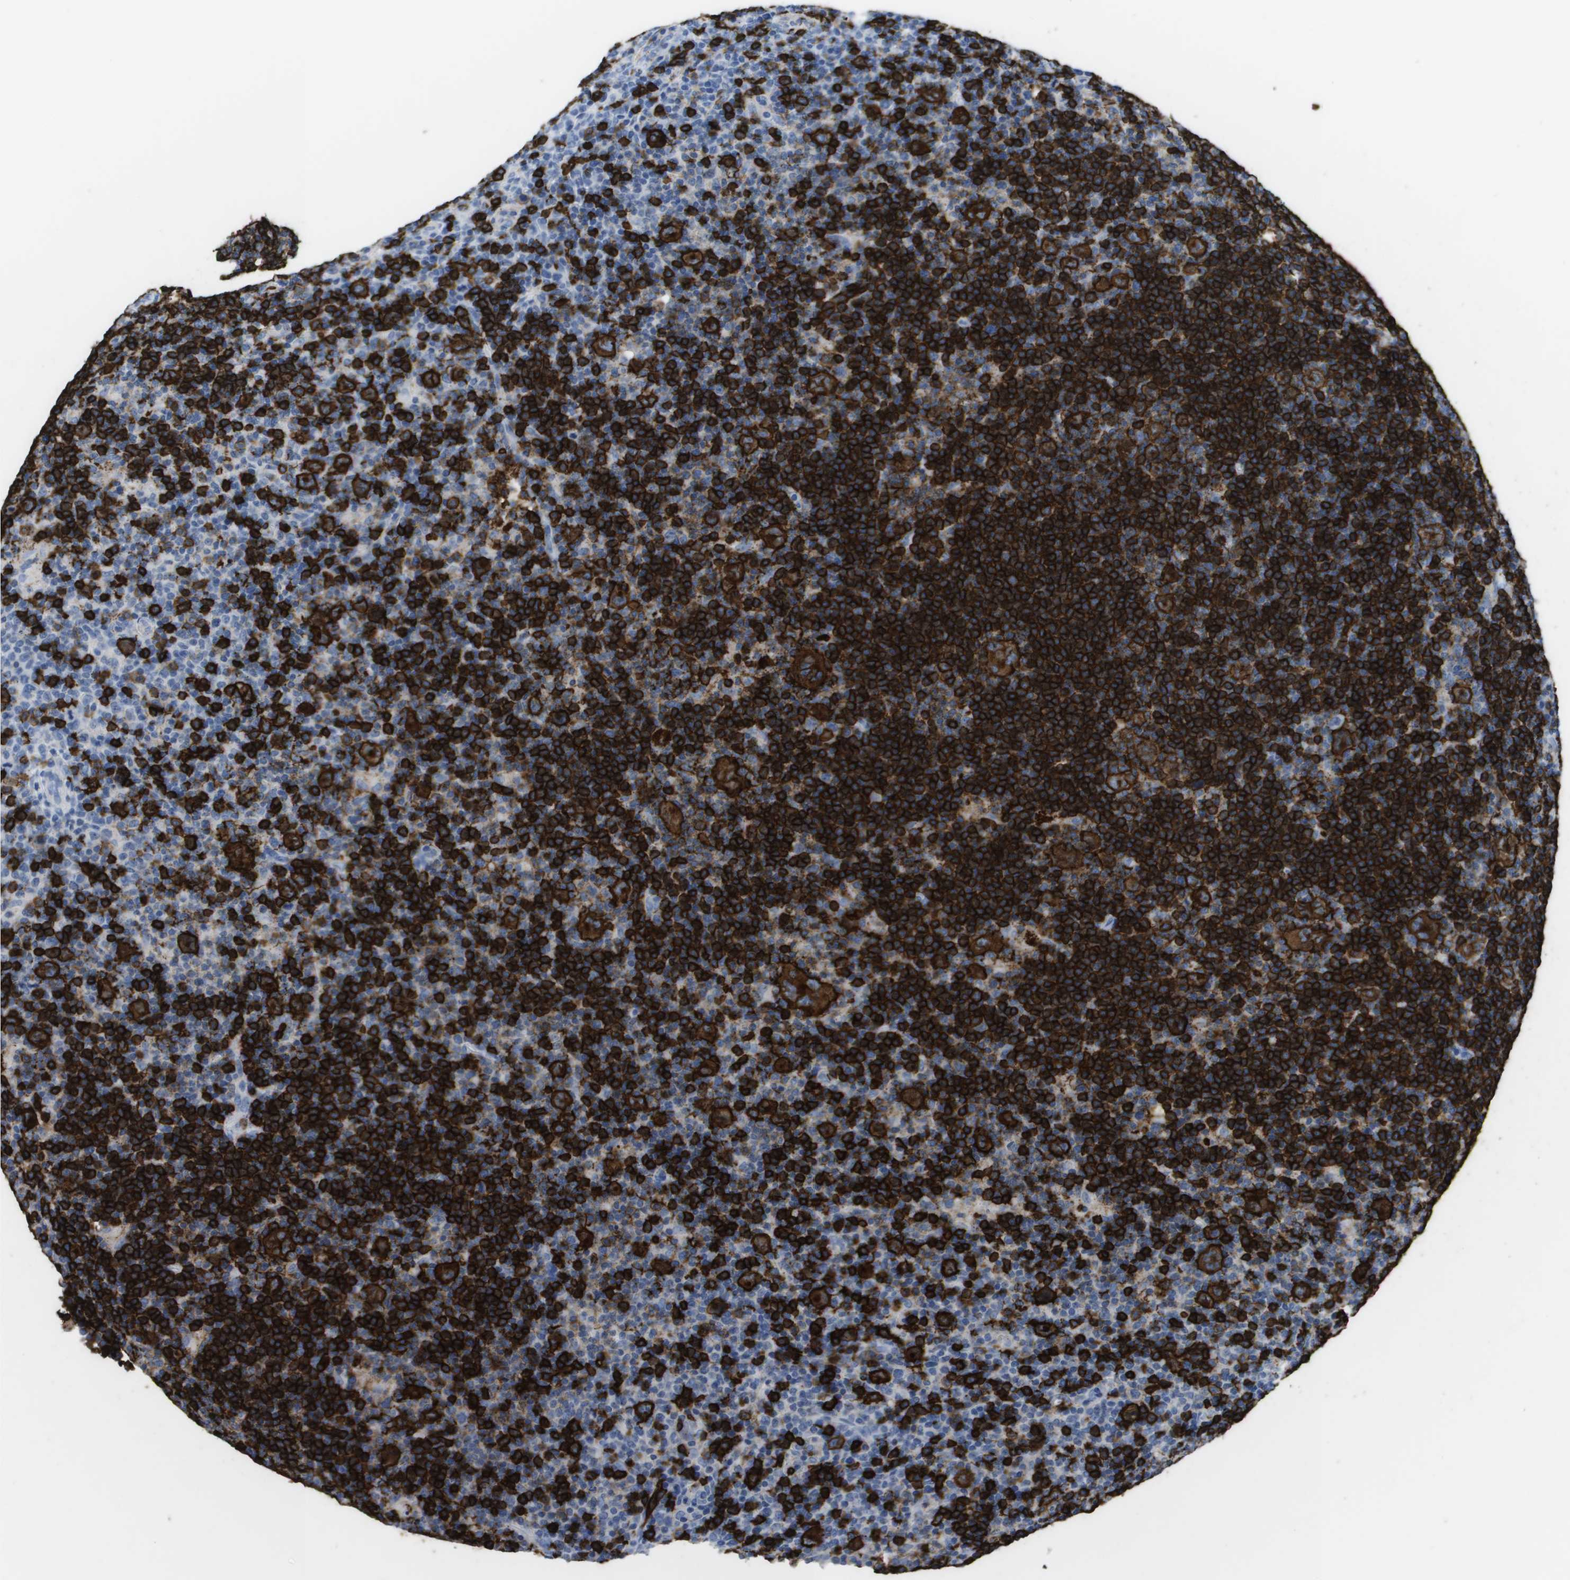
{"staining": {"intensity": "strong", "quantity": ">75%", "location": "cytoplasmic/membranous"}, "tissue": "lymphoma", "cell_type": "Tumor cells", "image_type": "cancer", "snomed": [{"axis": "morphology", "description": "Hodgkin's disease, NOS"}, {"axis": "topography", "description": "Lymph node"}], "caption": "Lymphoma stained for a protein (brown) shows strong cytoplasmic/membranous positive staining in about >75% of tumor cells.", "gene": "MS4A1", "patient": {"sex": "female", "age": 57}}